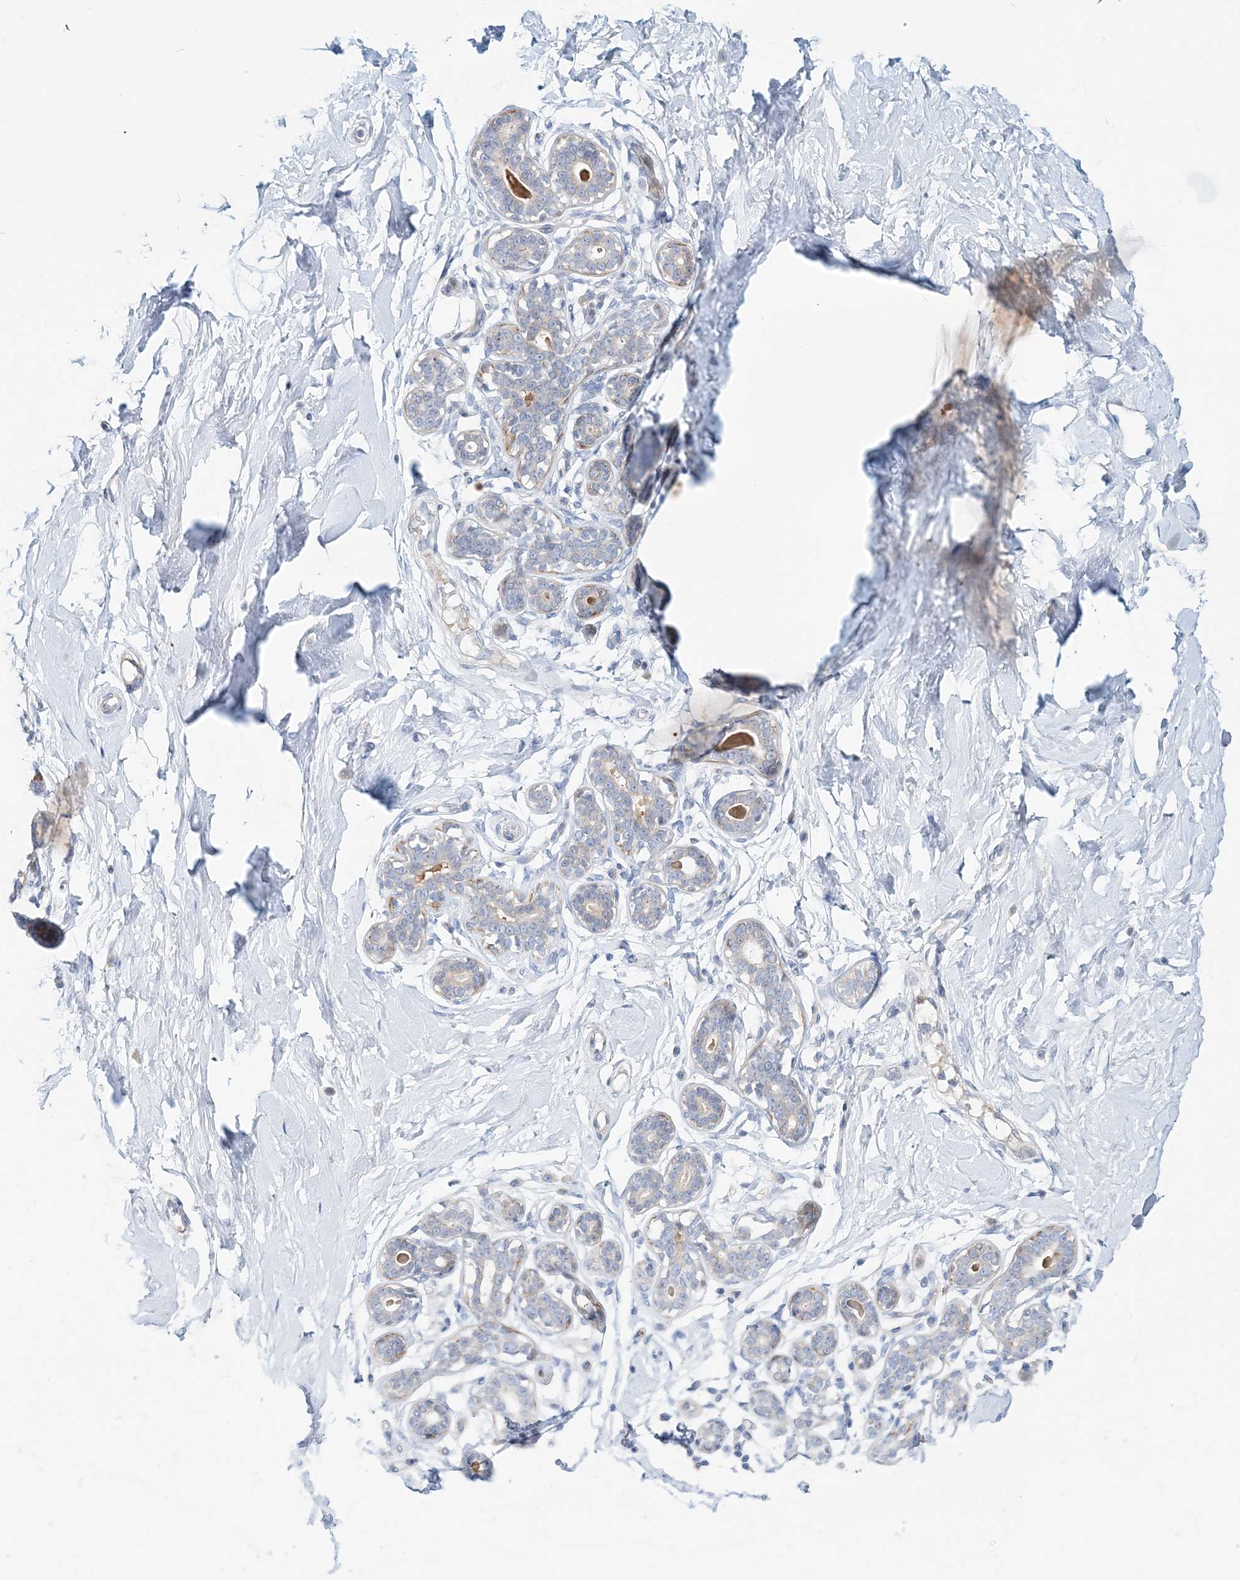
{"staining": {"intensity": "negative", "quantity": "none", "location": "none"}, "tissue": "breast", "cell_type": "Adipocytes", "image_type": "normal", "snomed": [{"axis": "morphology", "description": "Normal tissue, NOS"}, {"axis": "morphology", "description": "Adenoma, NOS"}, {"axis": "topography", "description": "Breast"}], "caption": "IHC of benign breast demonstrates no staining in adipocytes.", "gene": "DNAH5", "patient": {"sex": "female", "age": 23}}